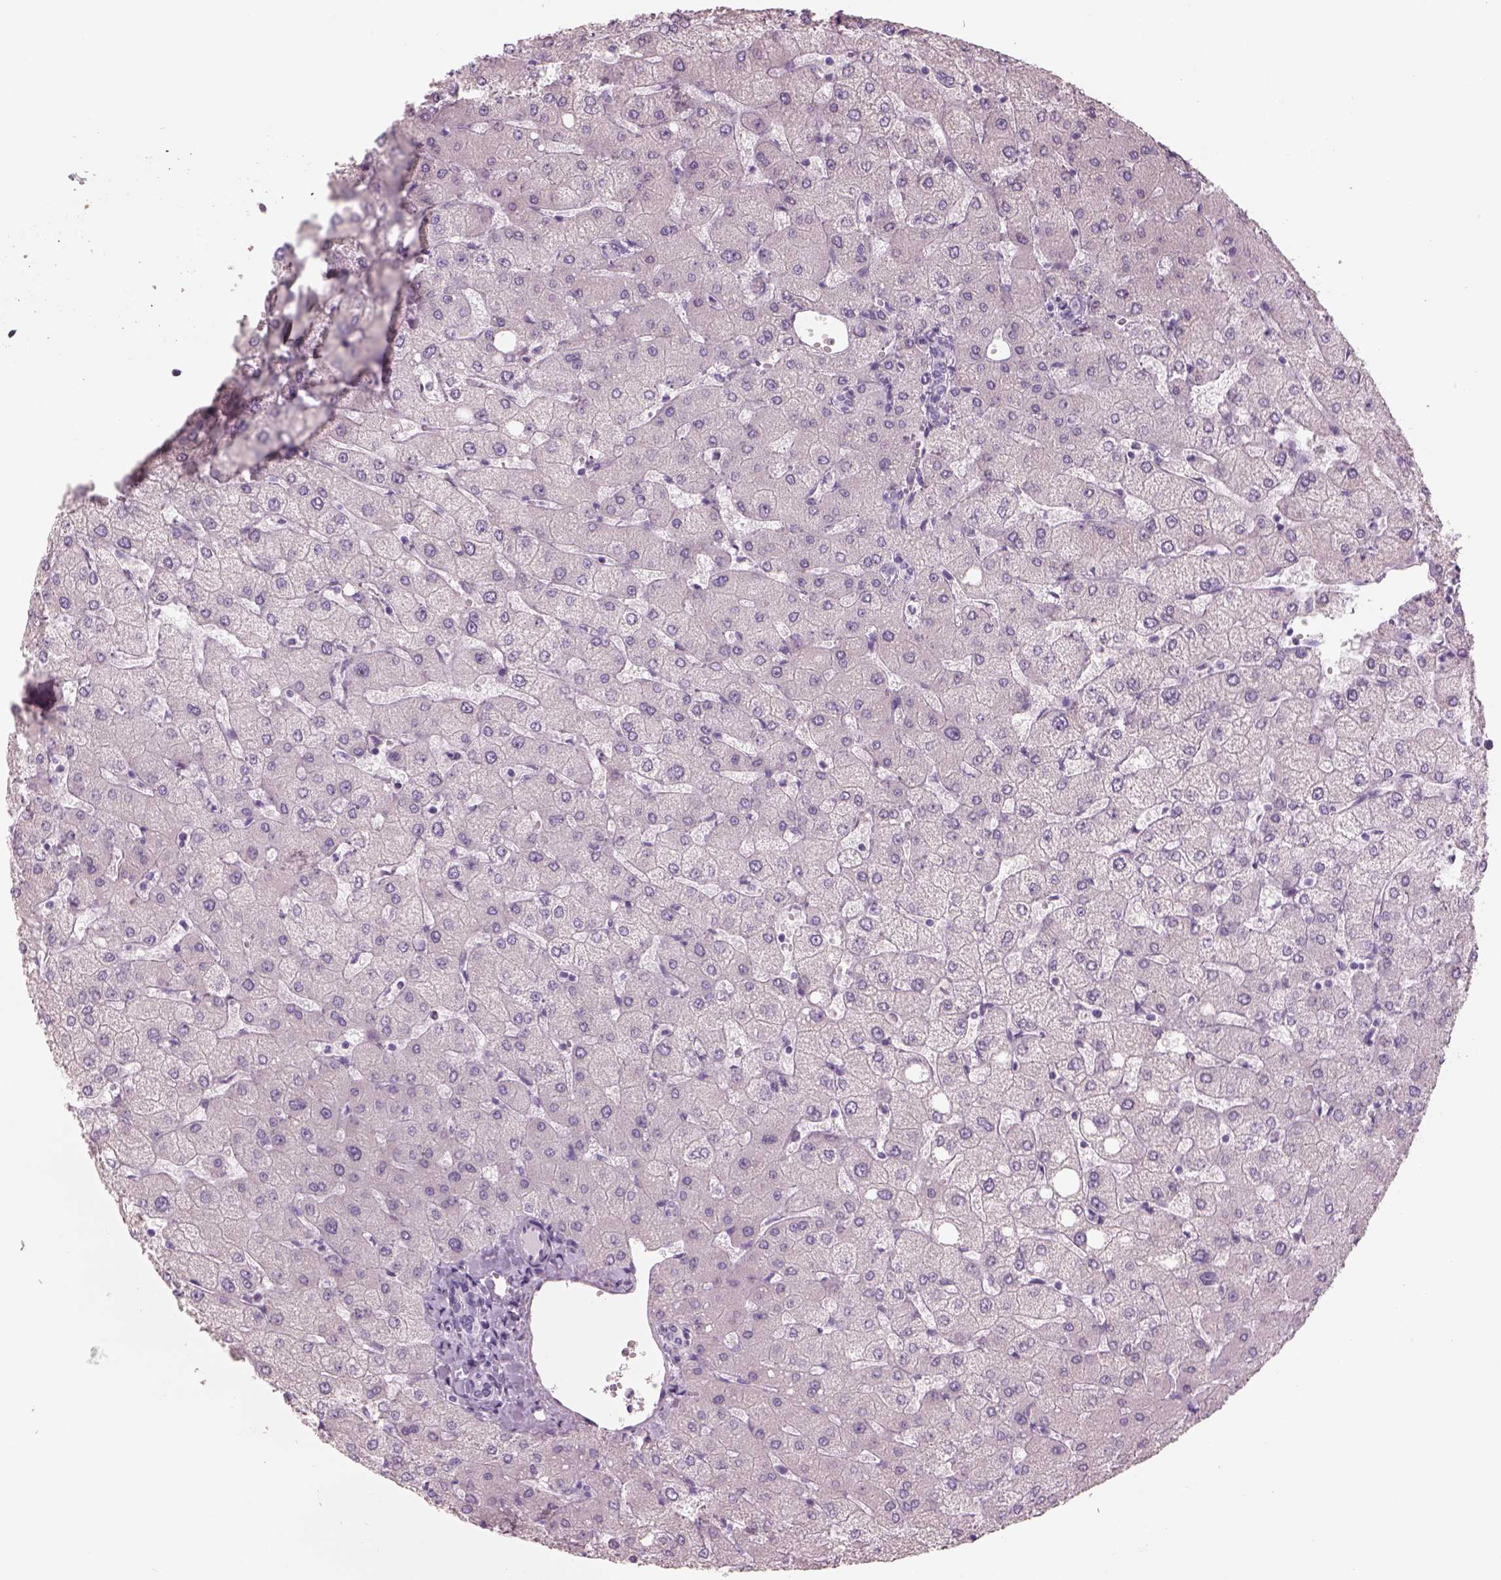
{"staining": {"intensity": "negative", "quantity": "none", "location": "none"}, "tissue": "liver", "cell_type": "Cholangiocytes", "image_type": "normal", "snomed": [{"axis": "morphology", "description": "Normal tissue, NOS"}, {"axis": "topography", "description": "Liver"}], "caption": "A histopathology image of liver stained for a protein demonstrates no brown staining in cholangiocytes. (DAB immunohistochemistry (IHC), high magnification).", "gene": "RHO", "patient": {"sex": "female", "age": 54}}